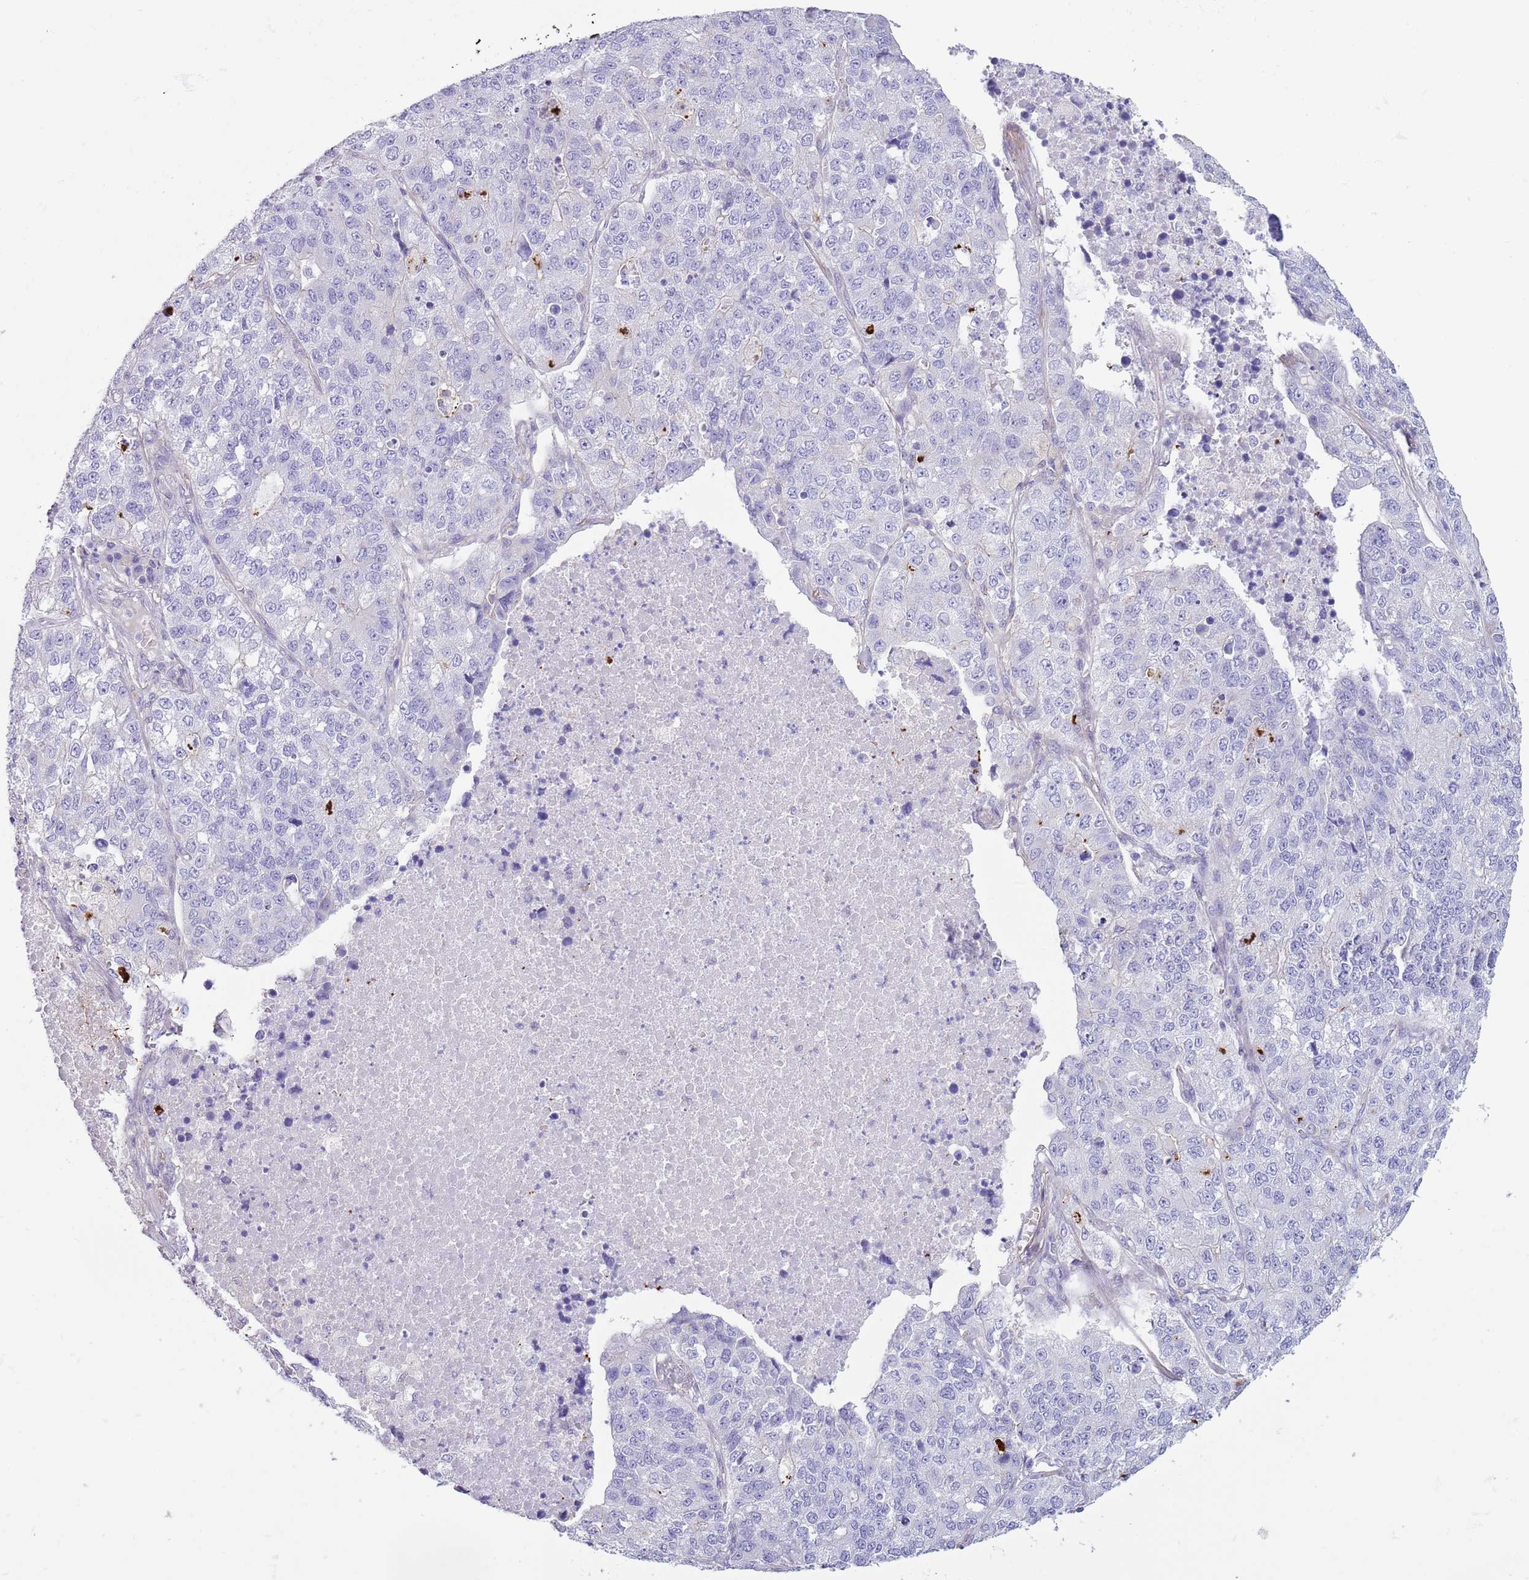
{"staining": {"intensity": "negative", "quantity": "none", "location": "none"}, "tissue": "lung cancer", "cell_type": "Tumor cells", "image_type": "cancer", "snomed": [{"axis": "morphology", "description": "Adenocarcinoma, NOS"}, {"axis": "topography", "description": "Lung"}], "caption": "Human adenocarcinoma (lung) stained for a protein using immunohistochemistry exhibits no expression in tumor cells.", "gene": "RBP3", "patient": {"sex": "male", "age": 49}}